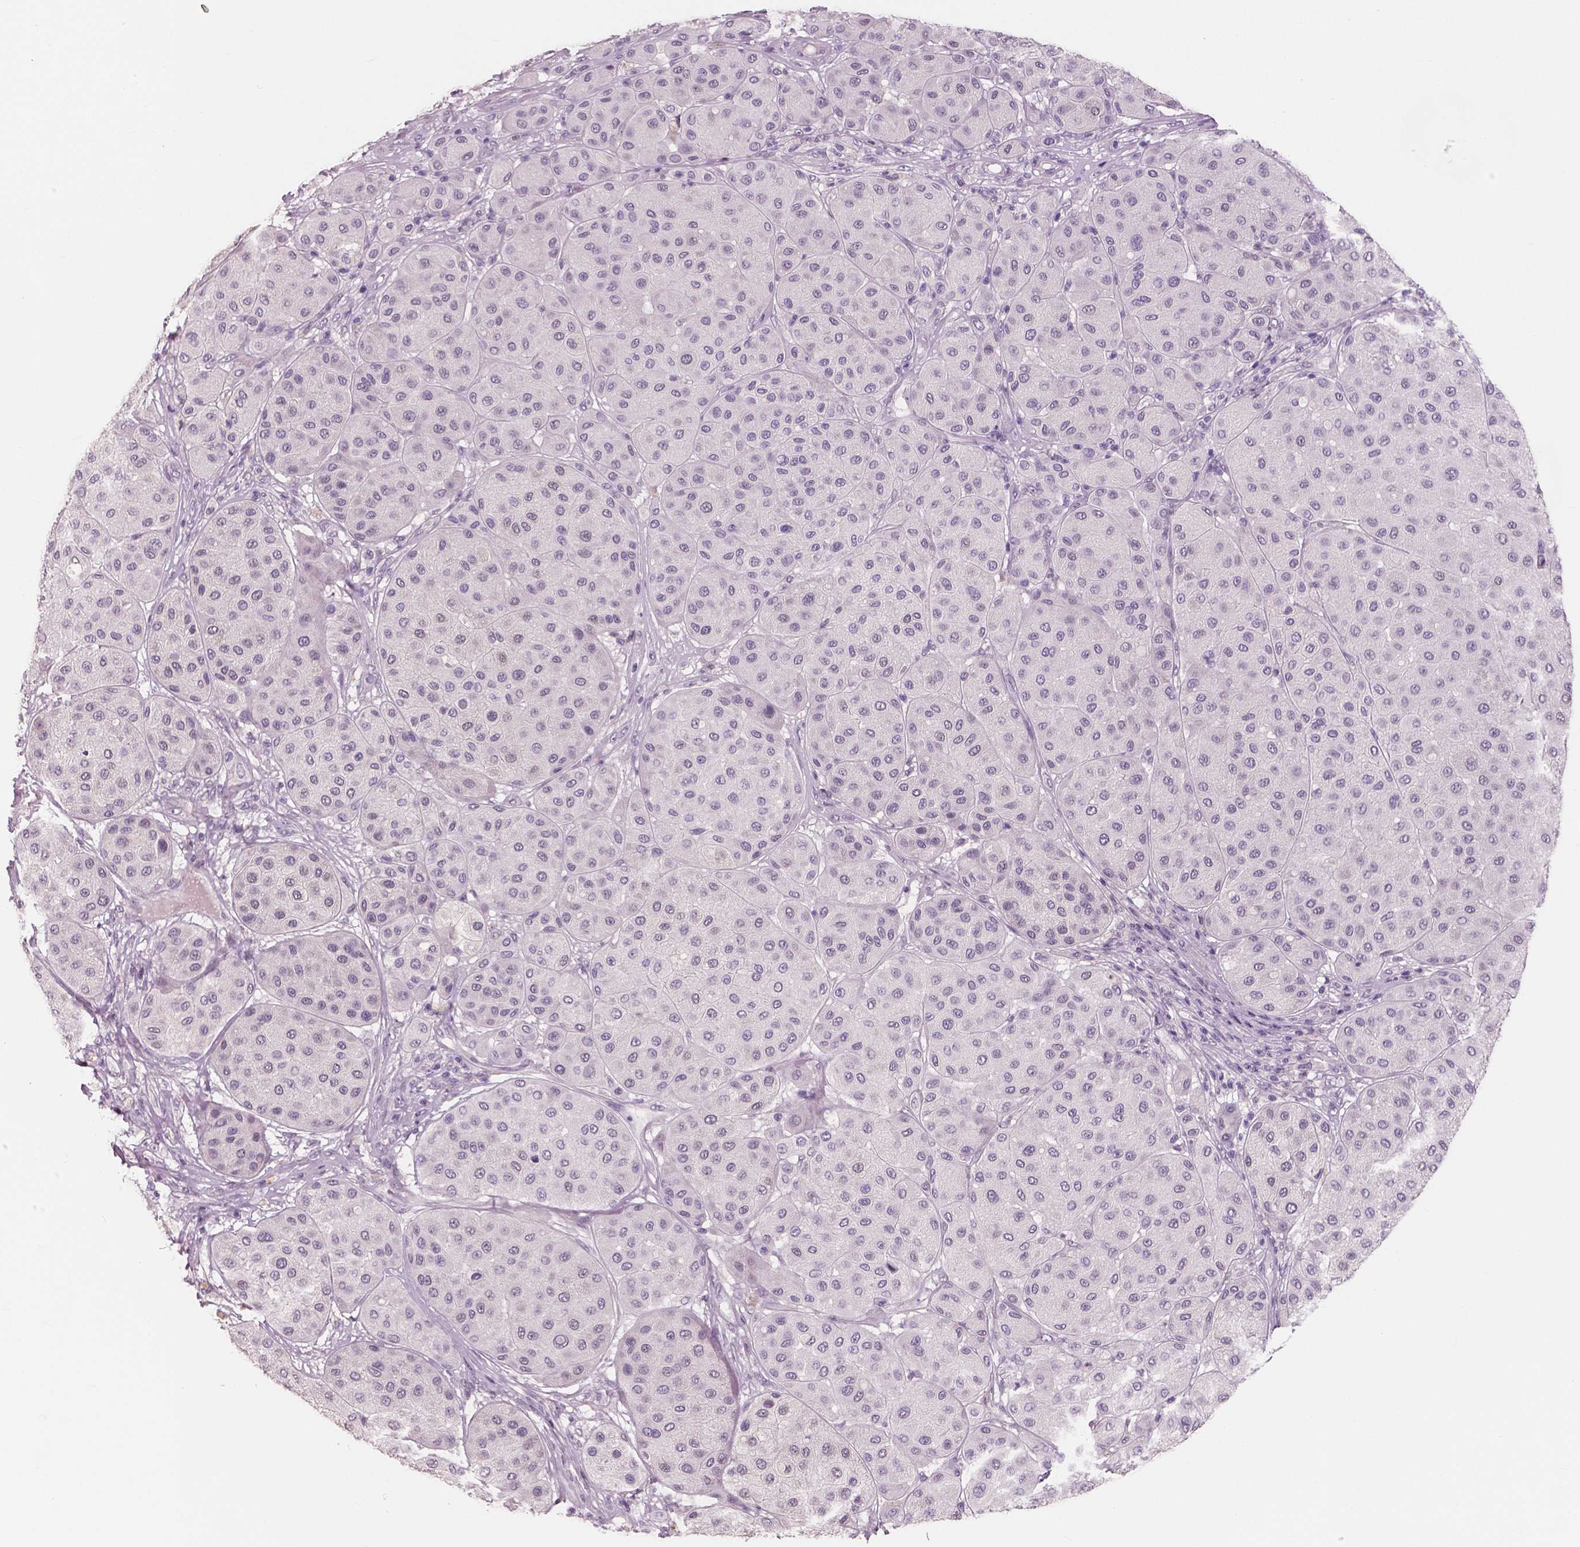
{"staining": {"intensity": "negative", "quantity": "none", "location": "none"}, "tissue": "melanoma", "cell_type": "Tumor cells", "image_type": "cancer", "snomed": [{"axis": "morphology", "description": "Malignant melanoma, Metastatic site"}, {"axis": "topography", "description": "Smooth muscle"}], "caption": "DAB immunohistochemical staining of human malignant melanoma (metastatic site) reveals no significant expression in tumor cells.", "gene": "NECAB1", "patient": {"sex": "male", "age": 41}}